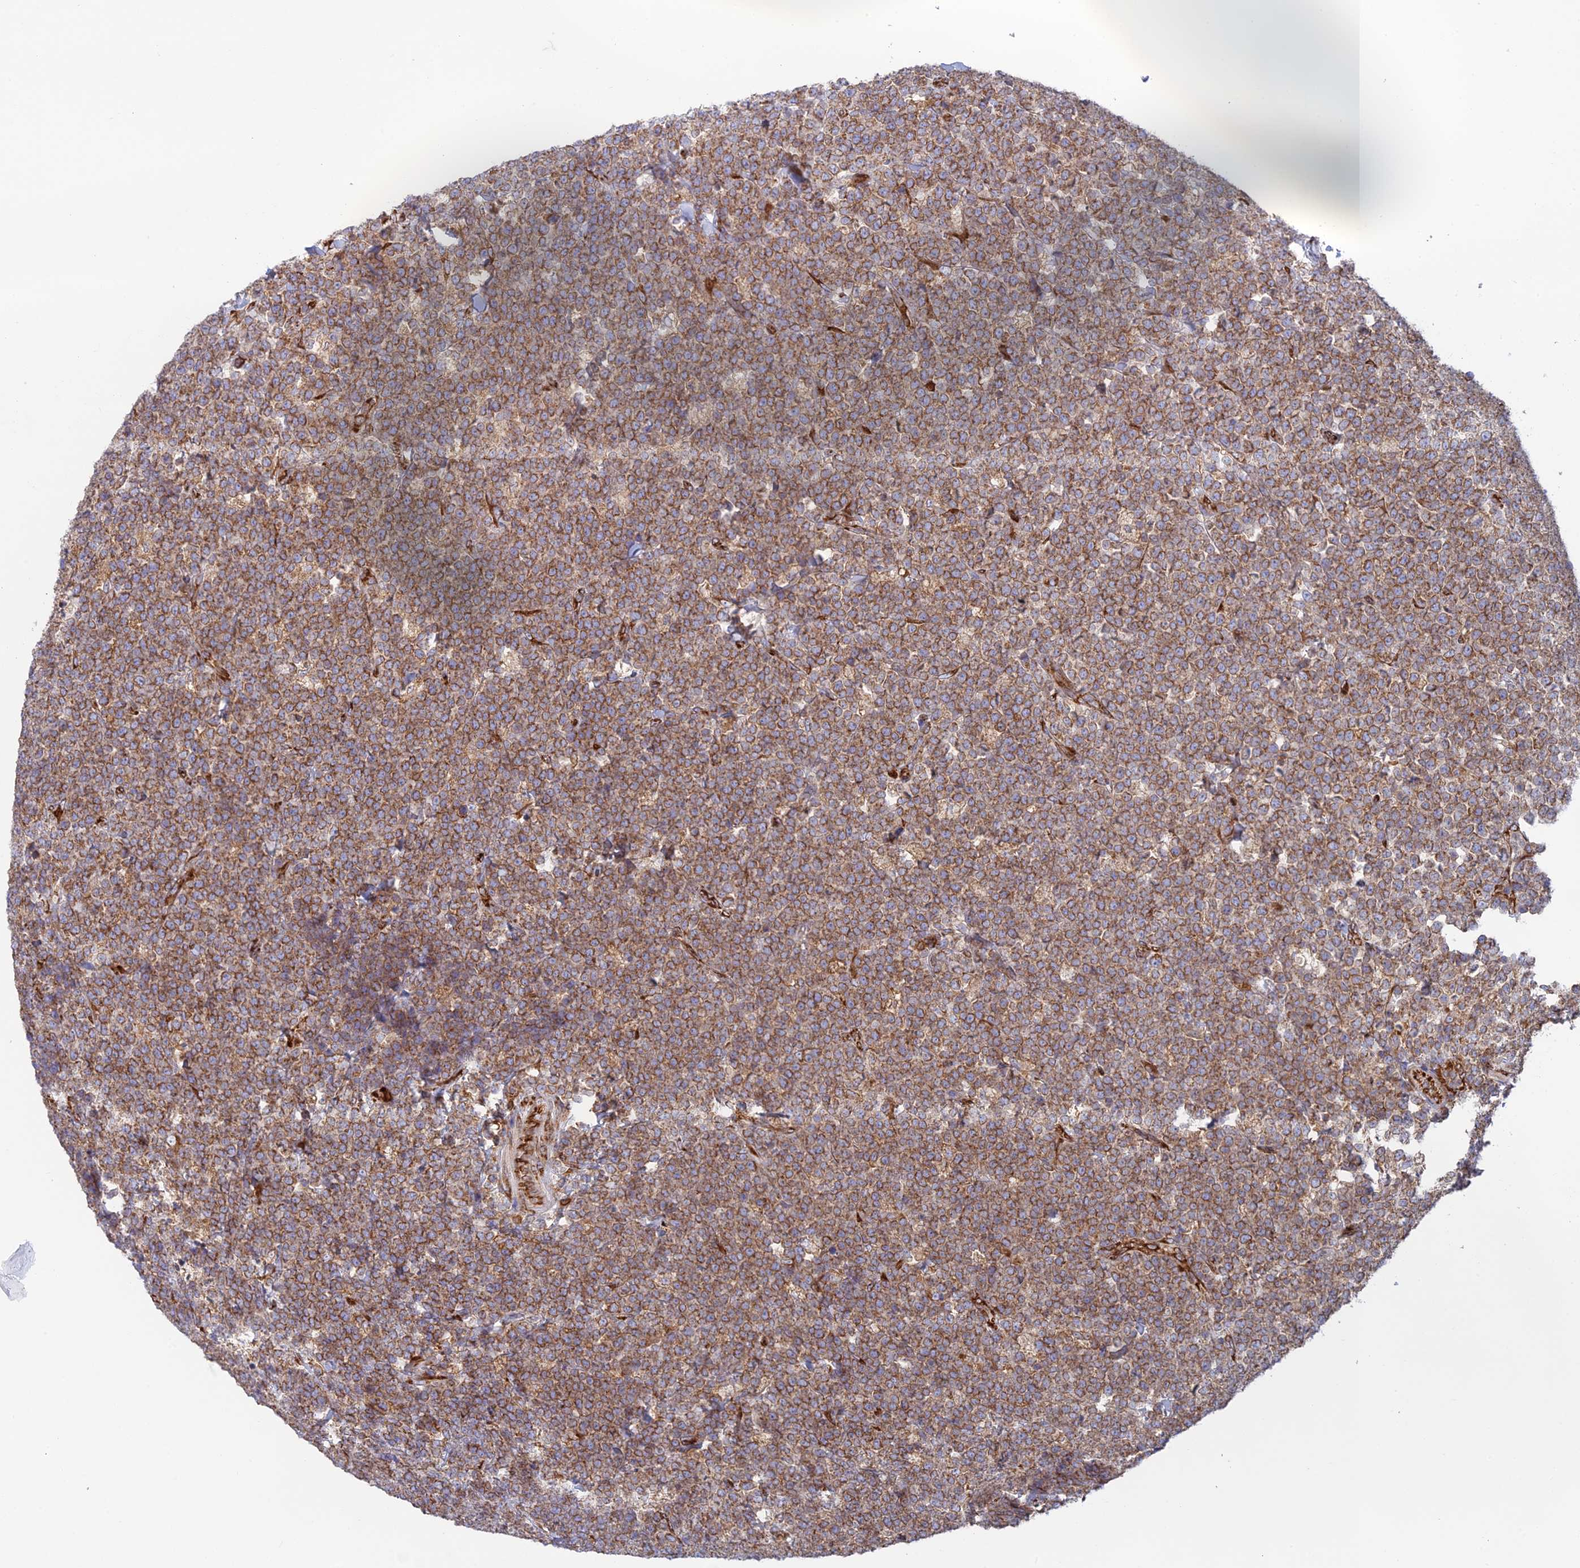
{"staining": {"intensity": "moderate", "quantity": ">75%", "location": "cytoplasmic/membranous"}, "tissue": "lymphoma", "cell_type": "Tumor cells", "image_type": "cancer", "snomed": [{"axis": "morphology", "description": "Malignant lymphoma, non-Hodgkin's type, High grade"}, {"axis": "topography", "description": "Small intestine"}], "caption": "Protein staining of high-grade malignant lymphoma, non-Hodgkin's type tissue demonstrates moderate cytoplasmic/membranous positivity in approximately >75% of tumor cells.", "gene": "CCDC69", "patient": {"sex": "male", "age": 8}}